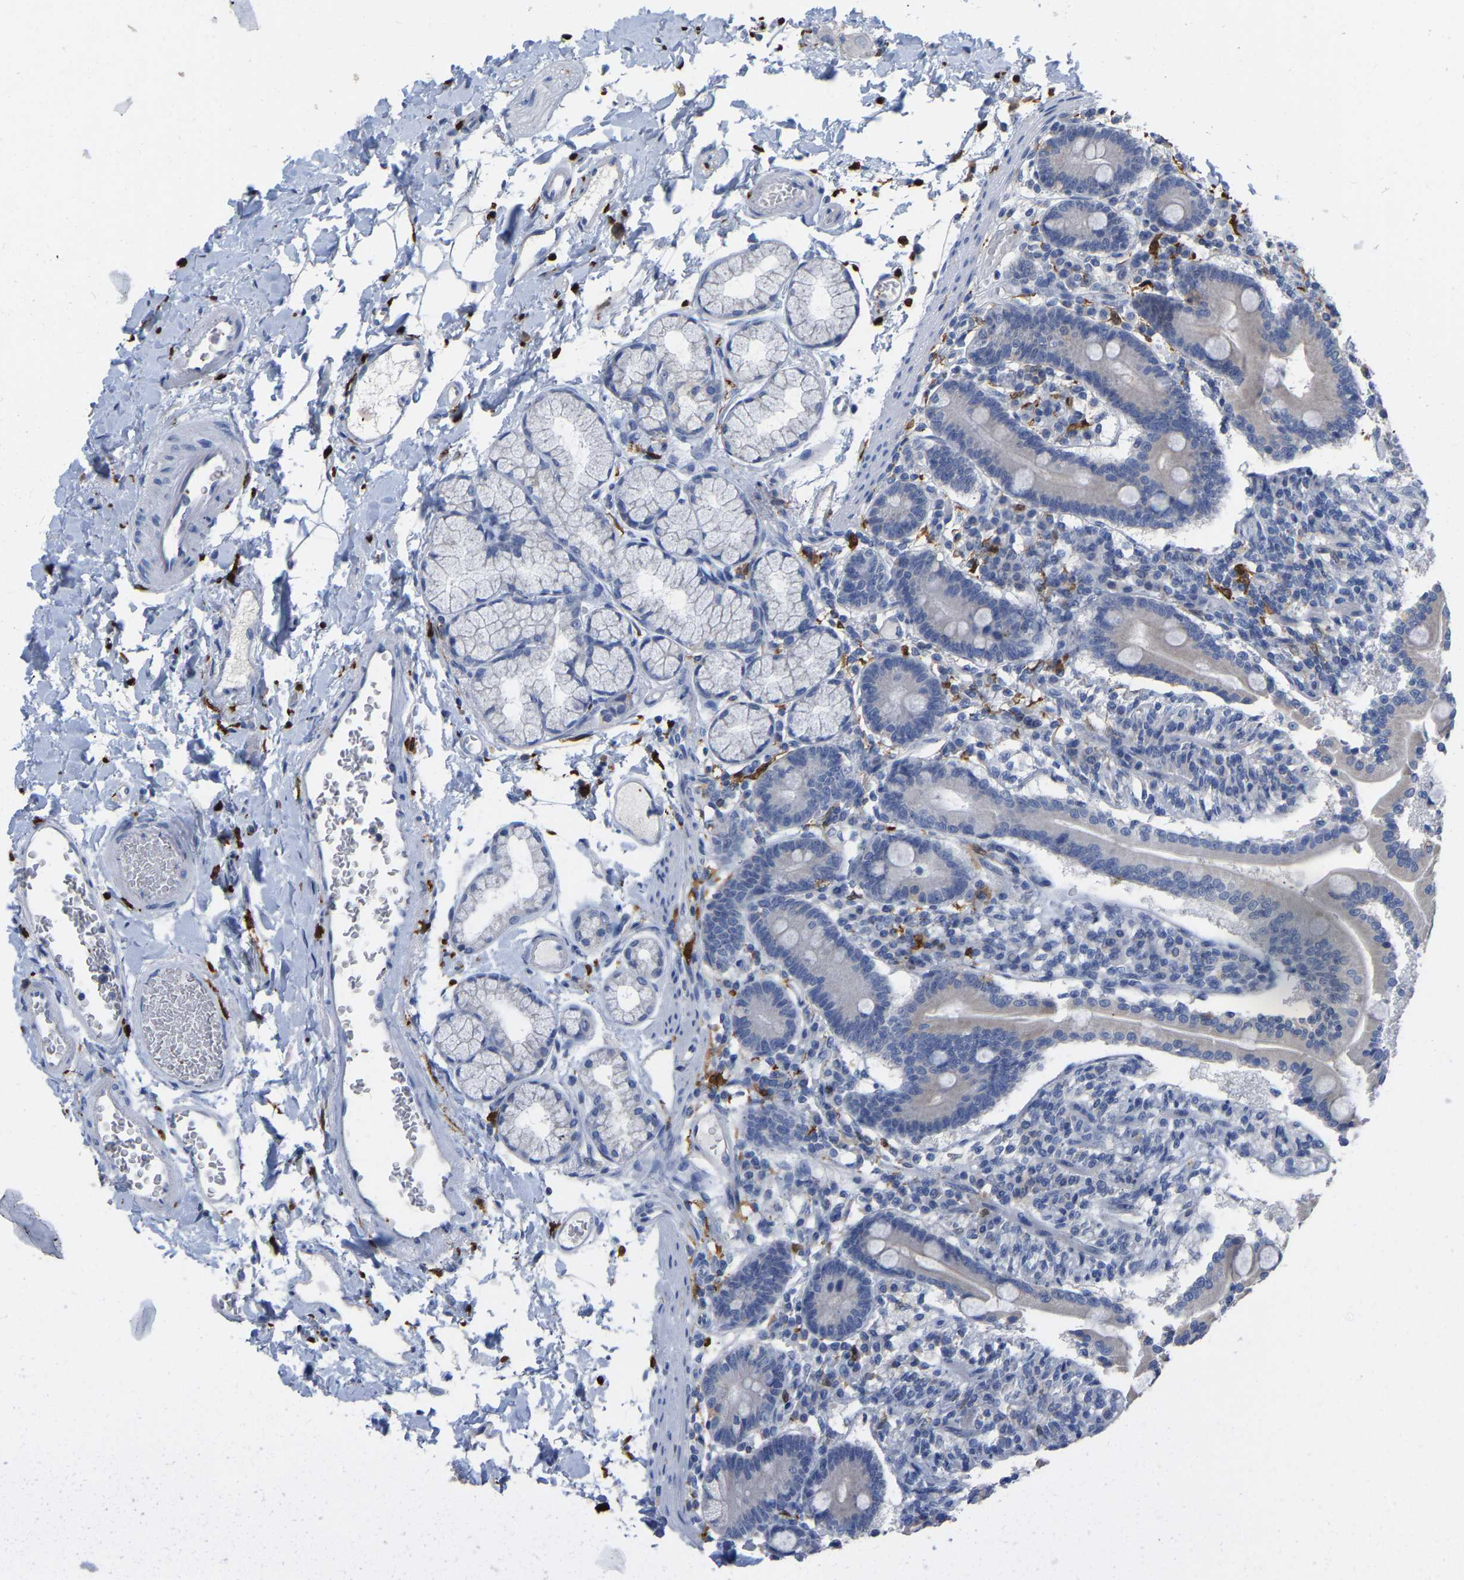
{"staining": {"intensity": "strong", "quantity": "<25%", "location": "cytoplasmic/membranous"}, "tissue": "duodenum", "cell_type": "Glandular cells", "image_type": "normal", "snomed": [{"axis": "morphology", "description": "Normal tissue, NOS"}, {"axis": "topography", "description": "Duodenum"}], "caption": "DAB (3,3'-diaminobenzidine) immunohistochemical staining of normal human duodenum exhibits strong cytoplasmic/membranous protein expression in approximately <25% of glandular cells. (Brightfield microscopy of DAB IHC at high magnification).", "gene": "ULBP2", "patient": {"sex": "male", "age": 54}}